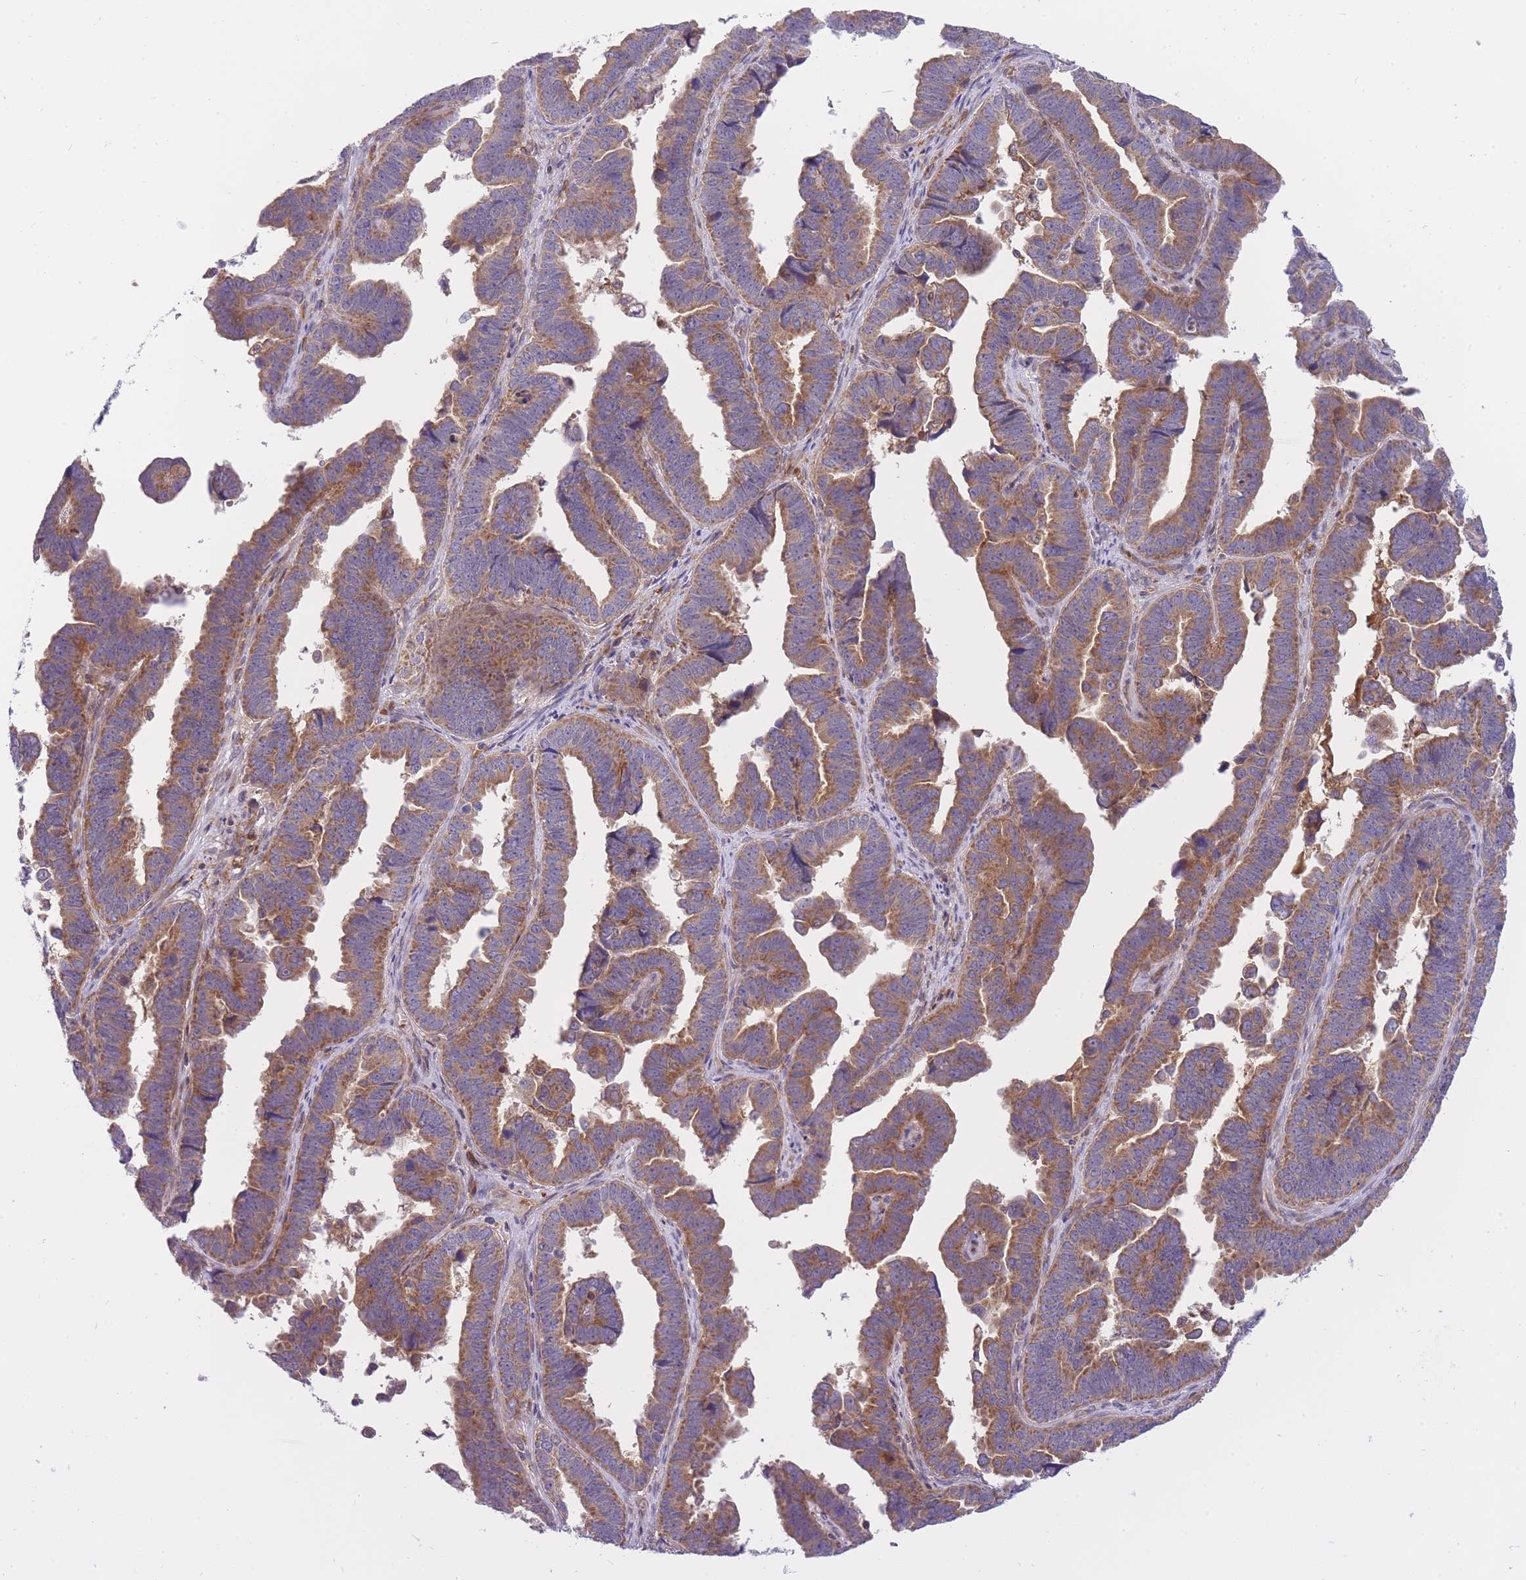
{"staining": {"intensity": "moderate", "quantity": ">75%", "location": "cytoplasmic/membranous"}, "tissue": "endometrial cancer", "cell_type": "Tumor cells", "image_type": "cancer", "snomed": [{"axis": "morphology", "description": "Adenocarcinoma, NOS"}, {"axis": "topography", "description": "Endometrium"}], "caption": "Endometrial adenocarcinoma was stained to show a protein in brown. There is medium levels of moderate cytoplasmic/membranous positivity in about >75% of tumor cells.", "gene": "CRYGN", "patient": {"sex": "female", "age": 75}}